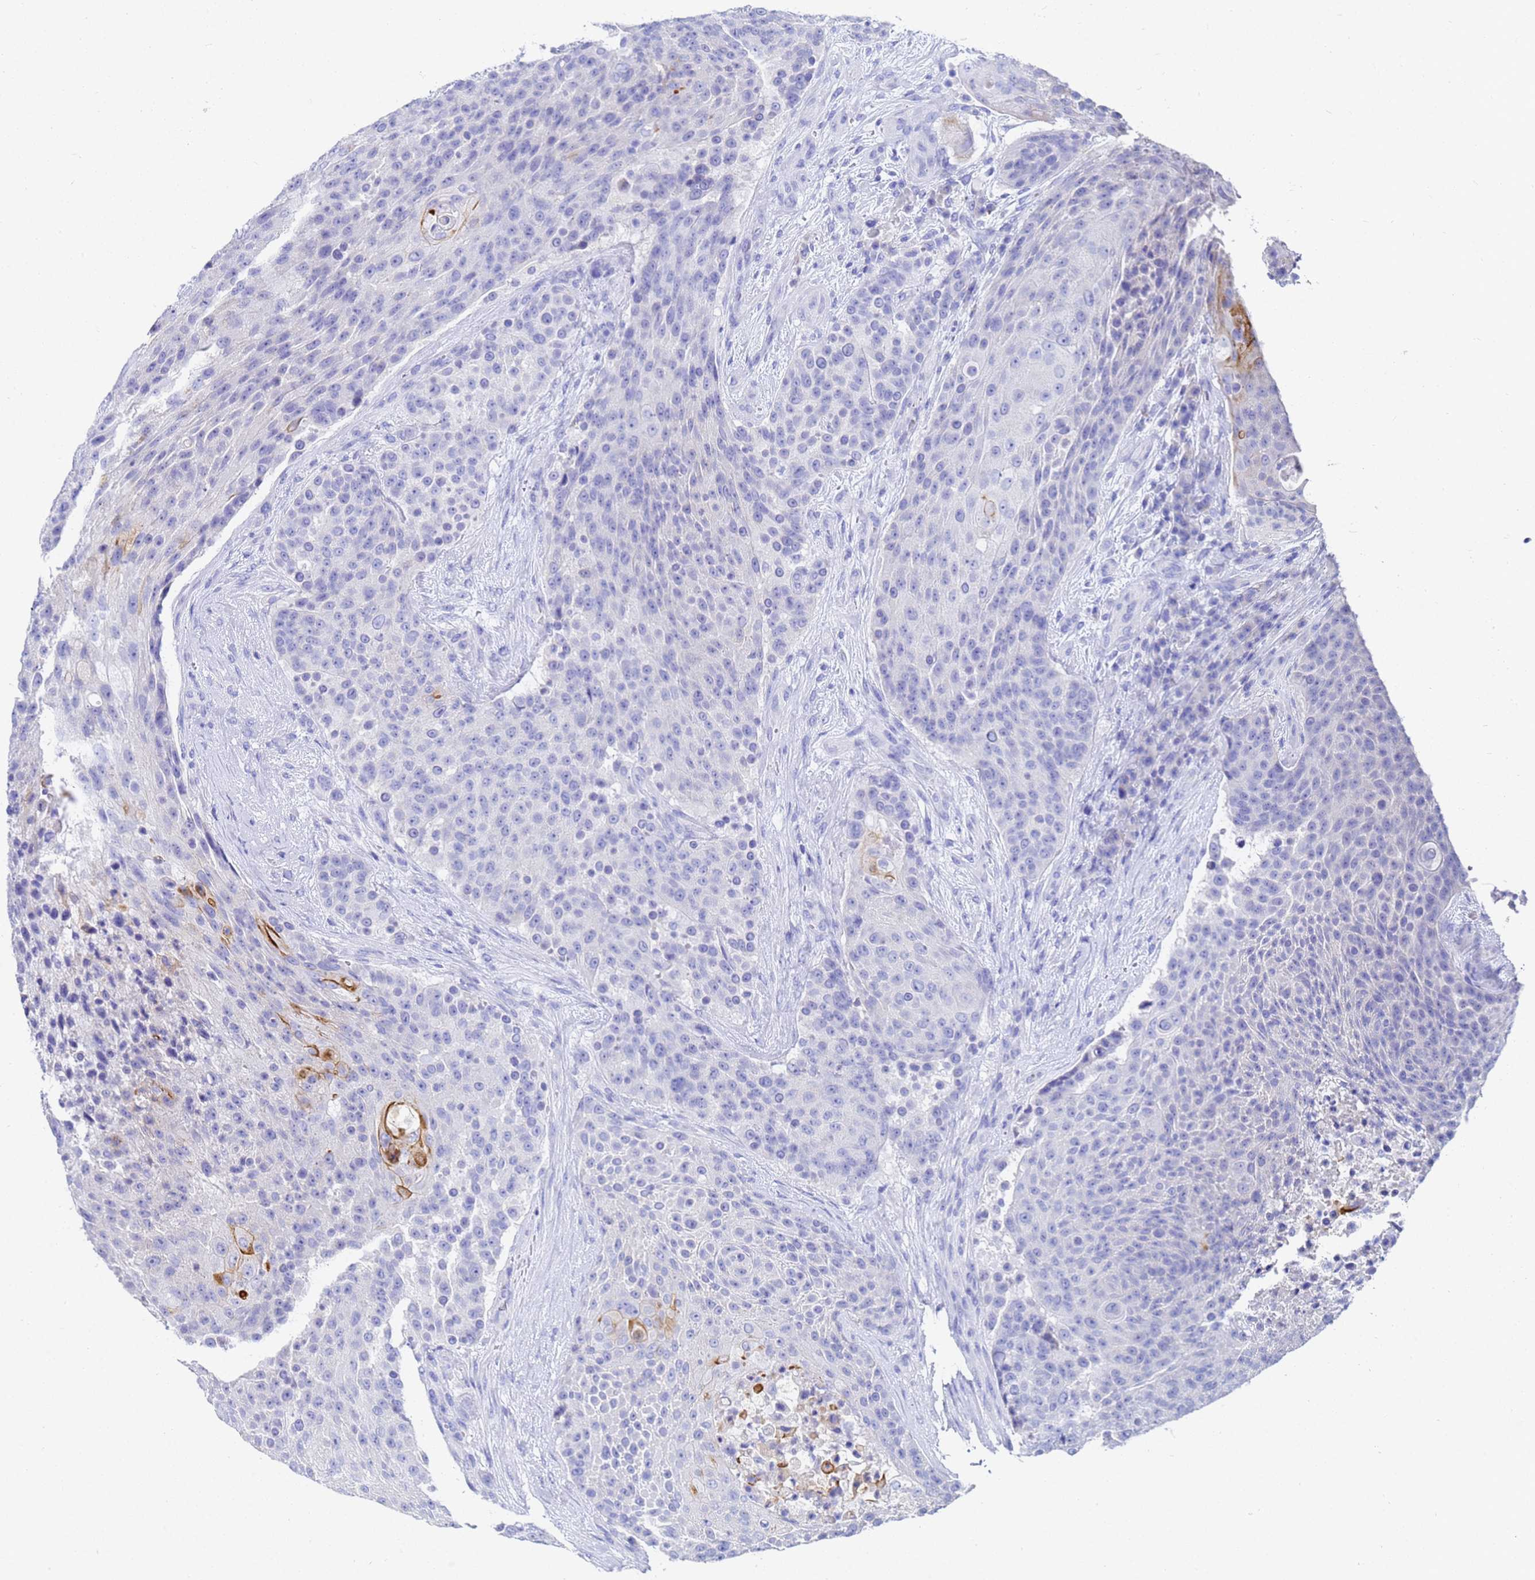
{"staining": {"intensity": "negative", "quantity": "none", "location": "none"}, "tissue": "urothelial cancer", "cell_type": "Tumor cells", "image_type": "cancer", "snomed": [{"axis": "morphology", "description": "Urothelial carcinoma, High grade"}, {"axis": "topography", "description": "Urinary bladder"}], "caption": "This image is of urothelial cancer stained with immunohistochemistry (IHC) to label a protein in brown with the nuclei are counter-stained blue. There is no expression in tumor cells. The staining was performed using DAB (3,3'-diaminobenzidine) to visualize the protein expression in brown, while the nuclei were stained in blue with hematoxylin (Magnification: 20x).", "gene": "C2orf72", "patient": {"sex": "female", "age": 63}}